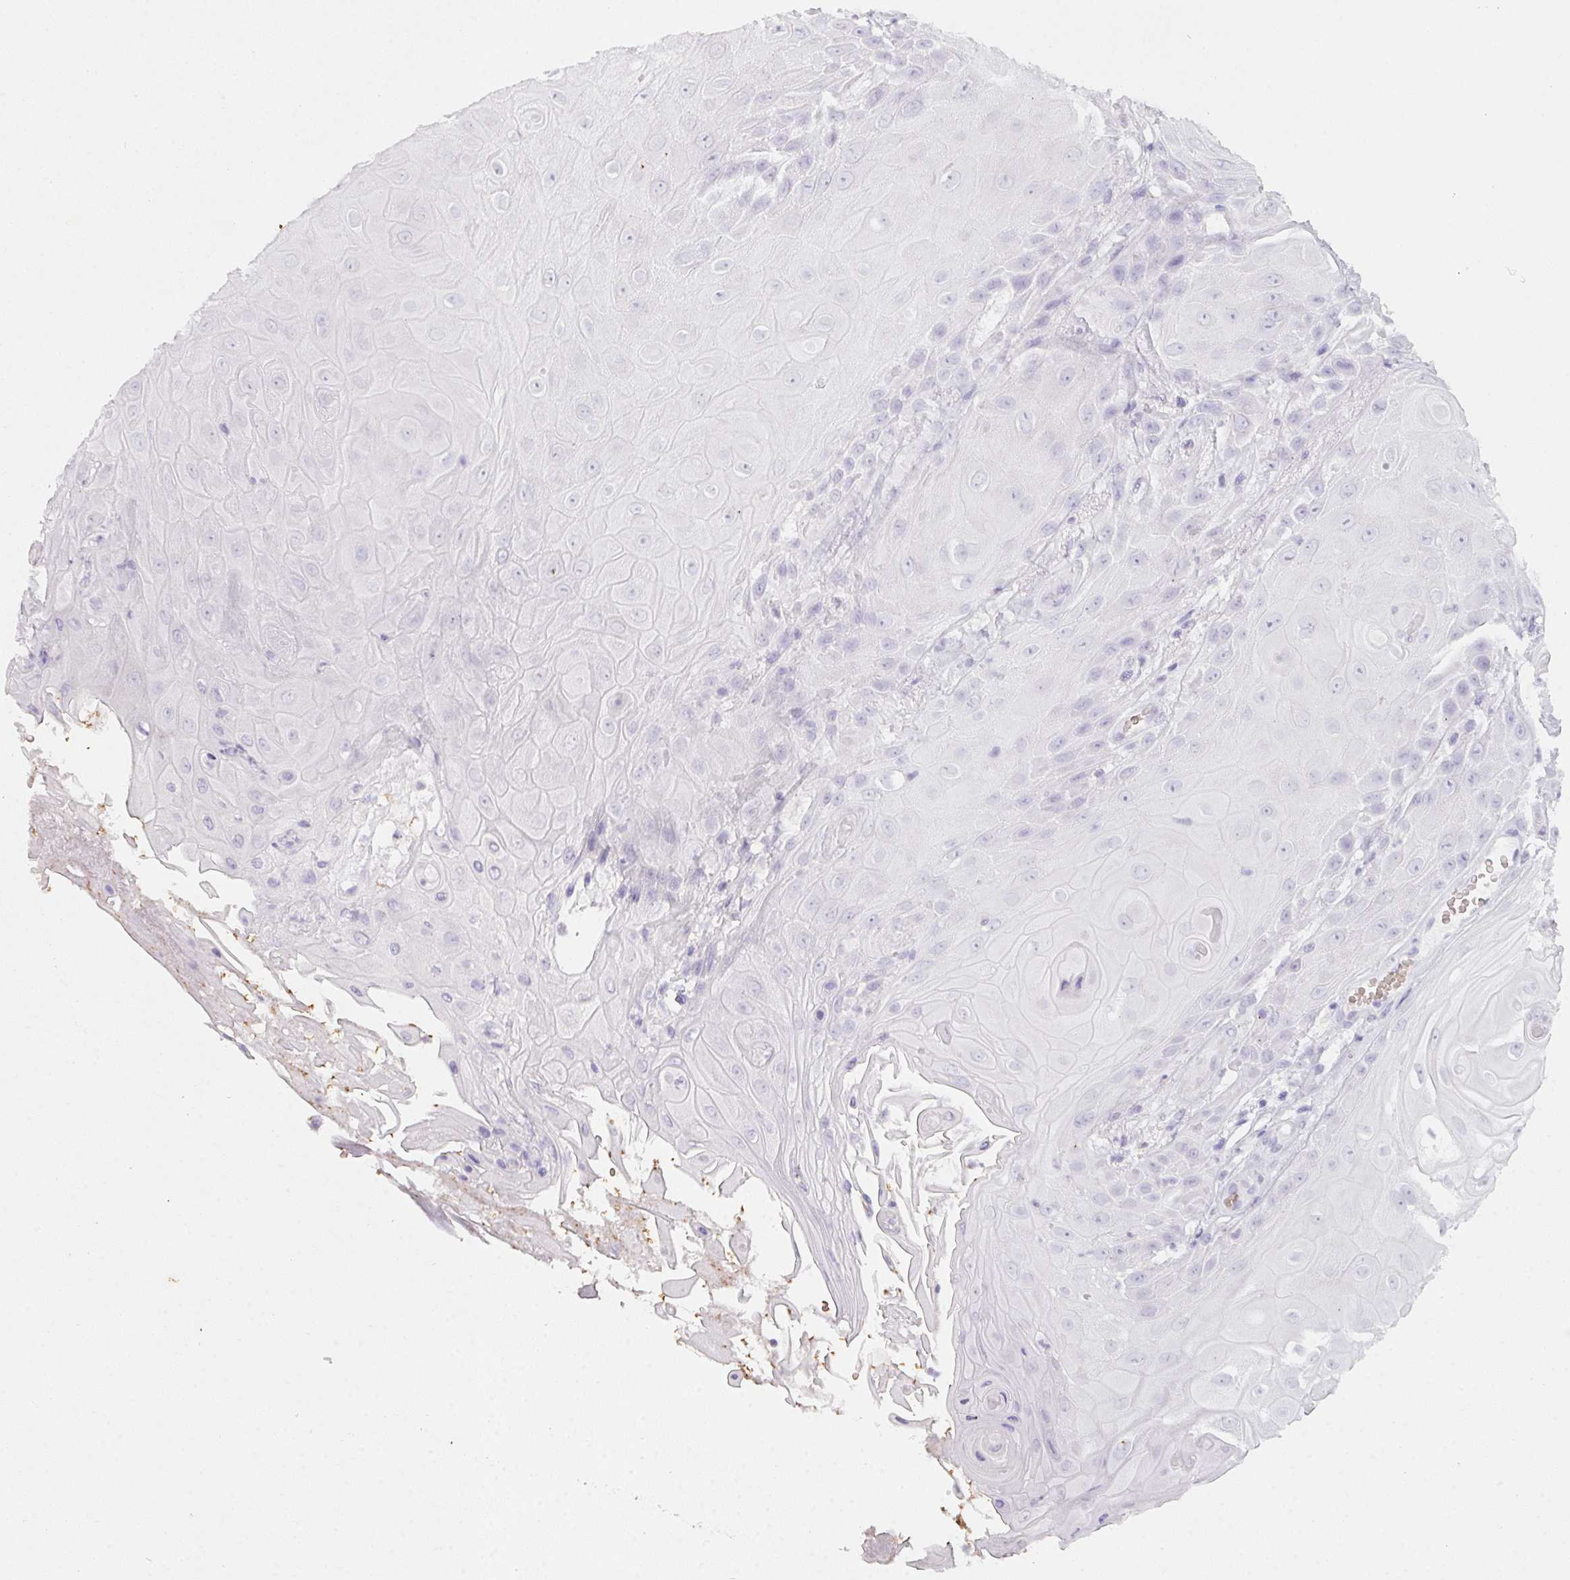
{"staining": {"intensity": "negative", "quantity": "none", "location": "none"}, "tissue": "skin cancer", "cell_type": "Tumor cells", "image_type": "cancer", "snomed": [{"axis": "morphology", "description": "Squamous cell carcinoma, NOS"}, {"axis": "topography", "description": "Skin"}], "caption": "The immunohistochemistry (IHC) photomicrograph has no significant positivity in tumor cells of squamous cell carcinoma (skin) tissue.", "gene": "DCD", "patient": {"sex": "male", "age": 62}}